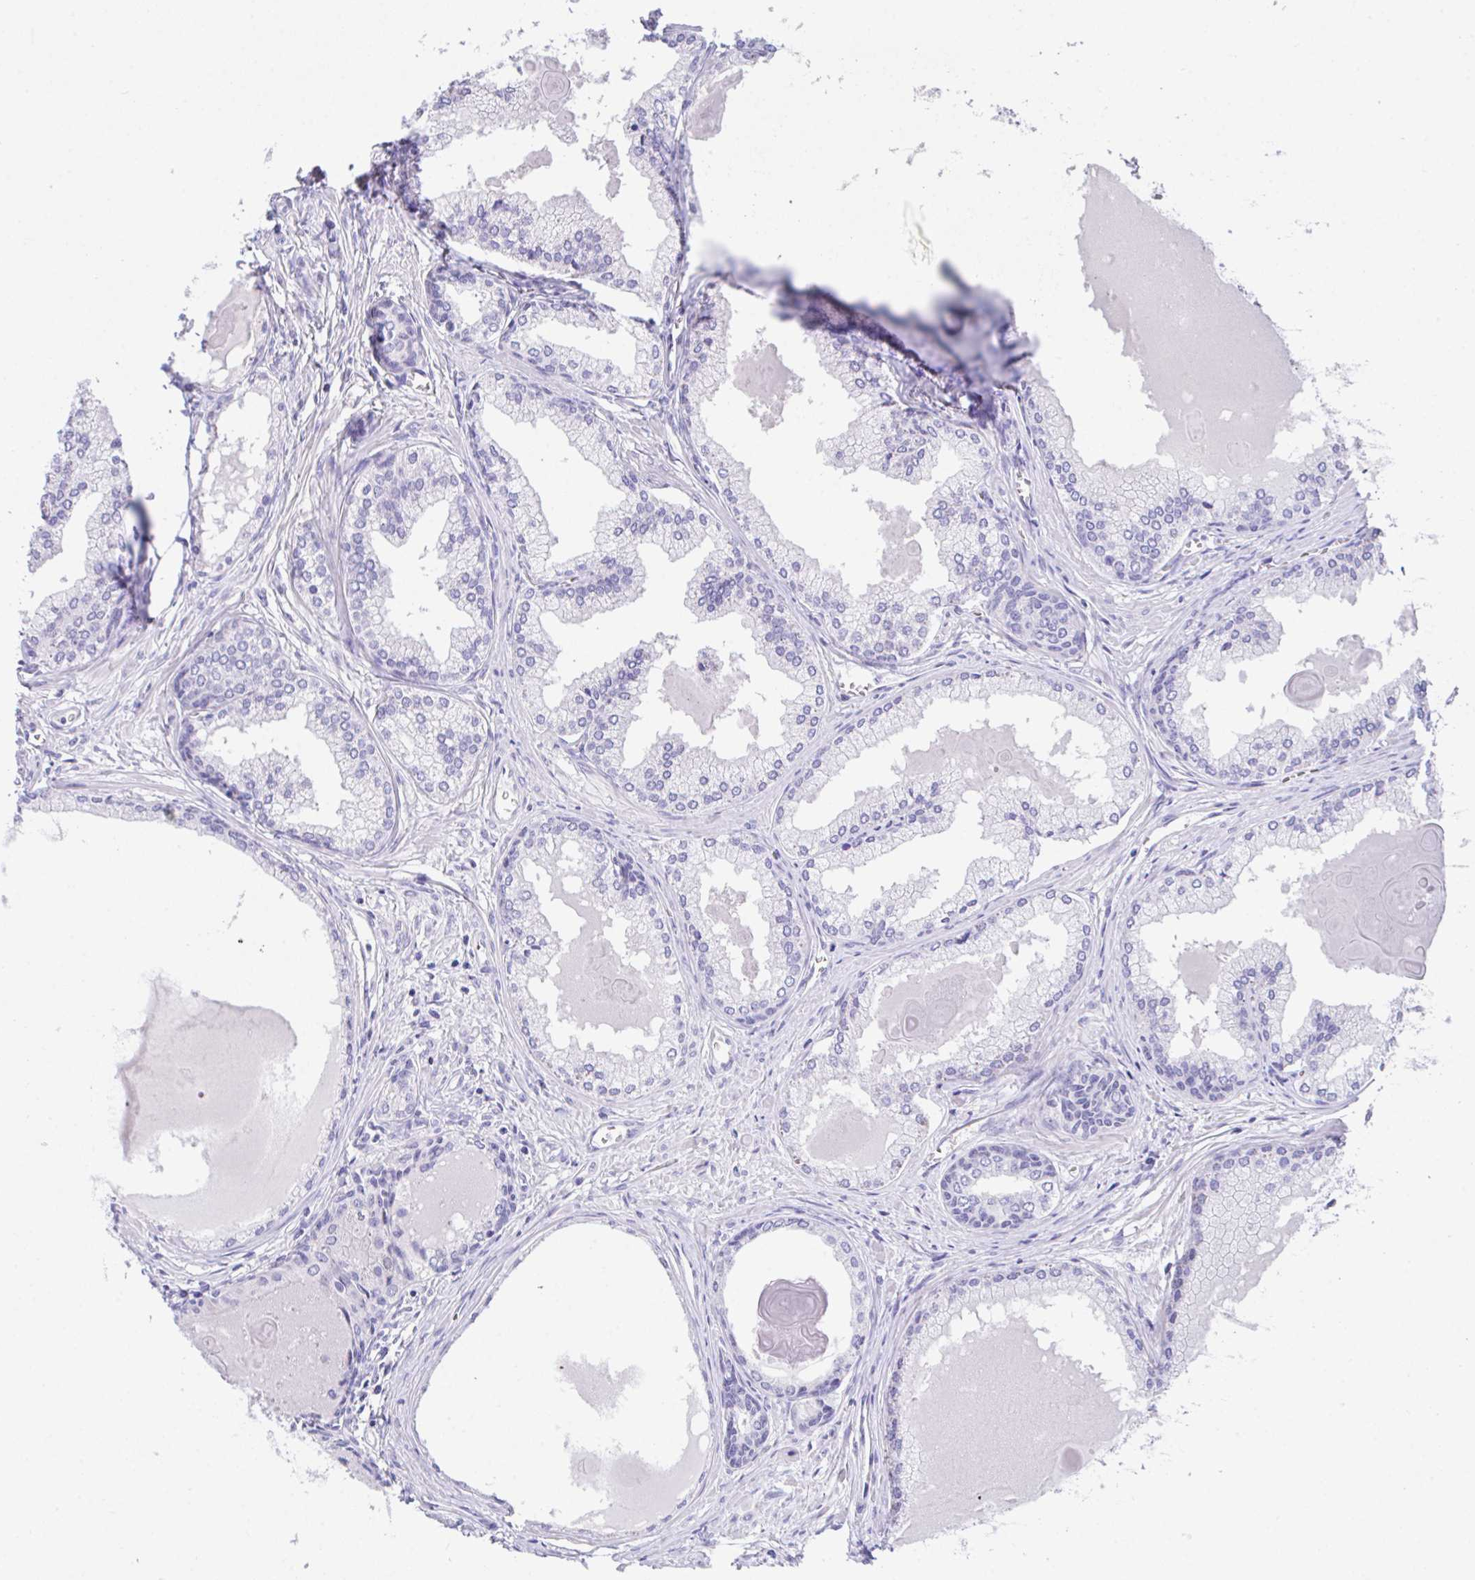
{"staining": {"intensity": "negative", "quantity": "none", "location": "none"}, "tissue": "prostate cancer", "cell_type": "Tumor cells", "image_type": "cancer", "snomed": [{"axis": "morphology", "description": "Adenocarcinoma, High grade"}, {"axis": "topography", "description": "Prostate"}], "caption": "This is an IHC micrograph of human prostate high-grade adenocarcinoma. There is no expression in tumor cells.", "gene": "HACD4", "patient": {"sex": "male", "age": 68}}